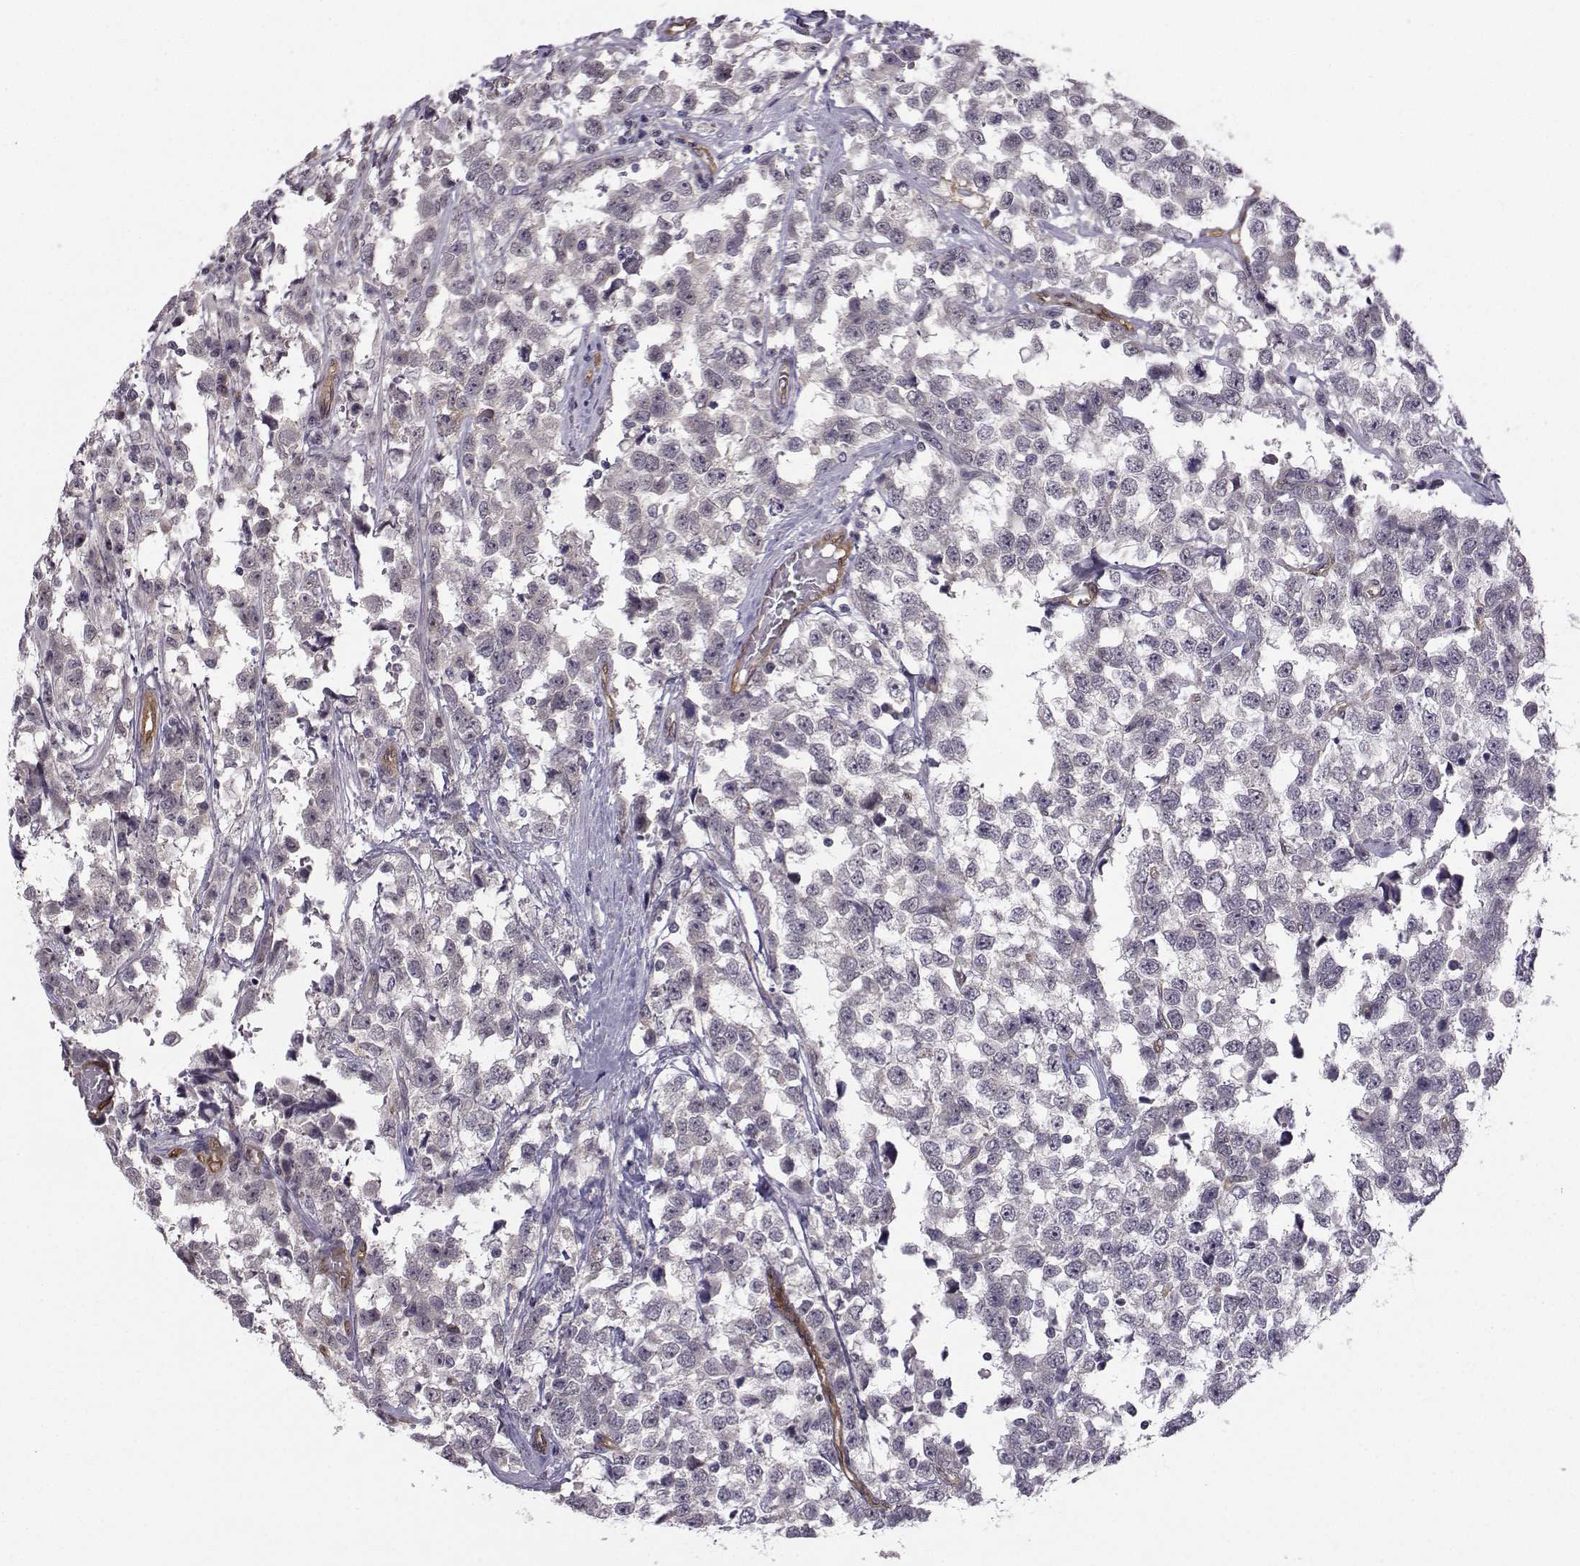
{"staining": {"intensity": "negative", "quantity": "none", "location": "none"}, "tissue": "testis cancer", "cell_type": "Tumor cells", "image_type": "cancer", "snomed": [{"axis": "morphology", "description": "Seminoma, NOS"}, {"axis": "topography", "description": "Testis"}], "caption": "A photomicrograph of human testis cancer (seminoma) is negative for staining in tumor cells. (Brightfield microscopy of DAB immunohistochemistry (IHC) at high magnification).", "gene": "NQO1", "patient": {"sex": "male", "age": 34}}